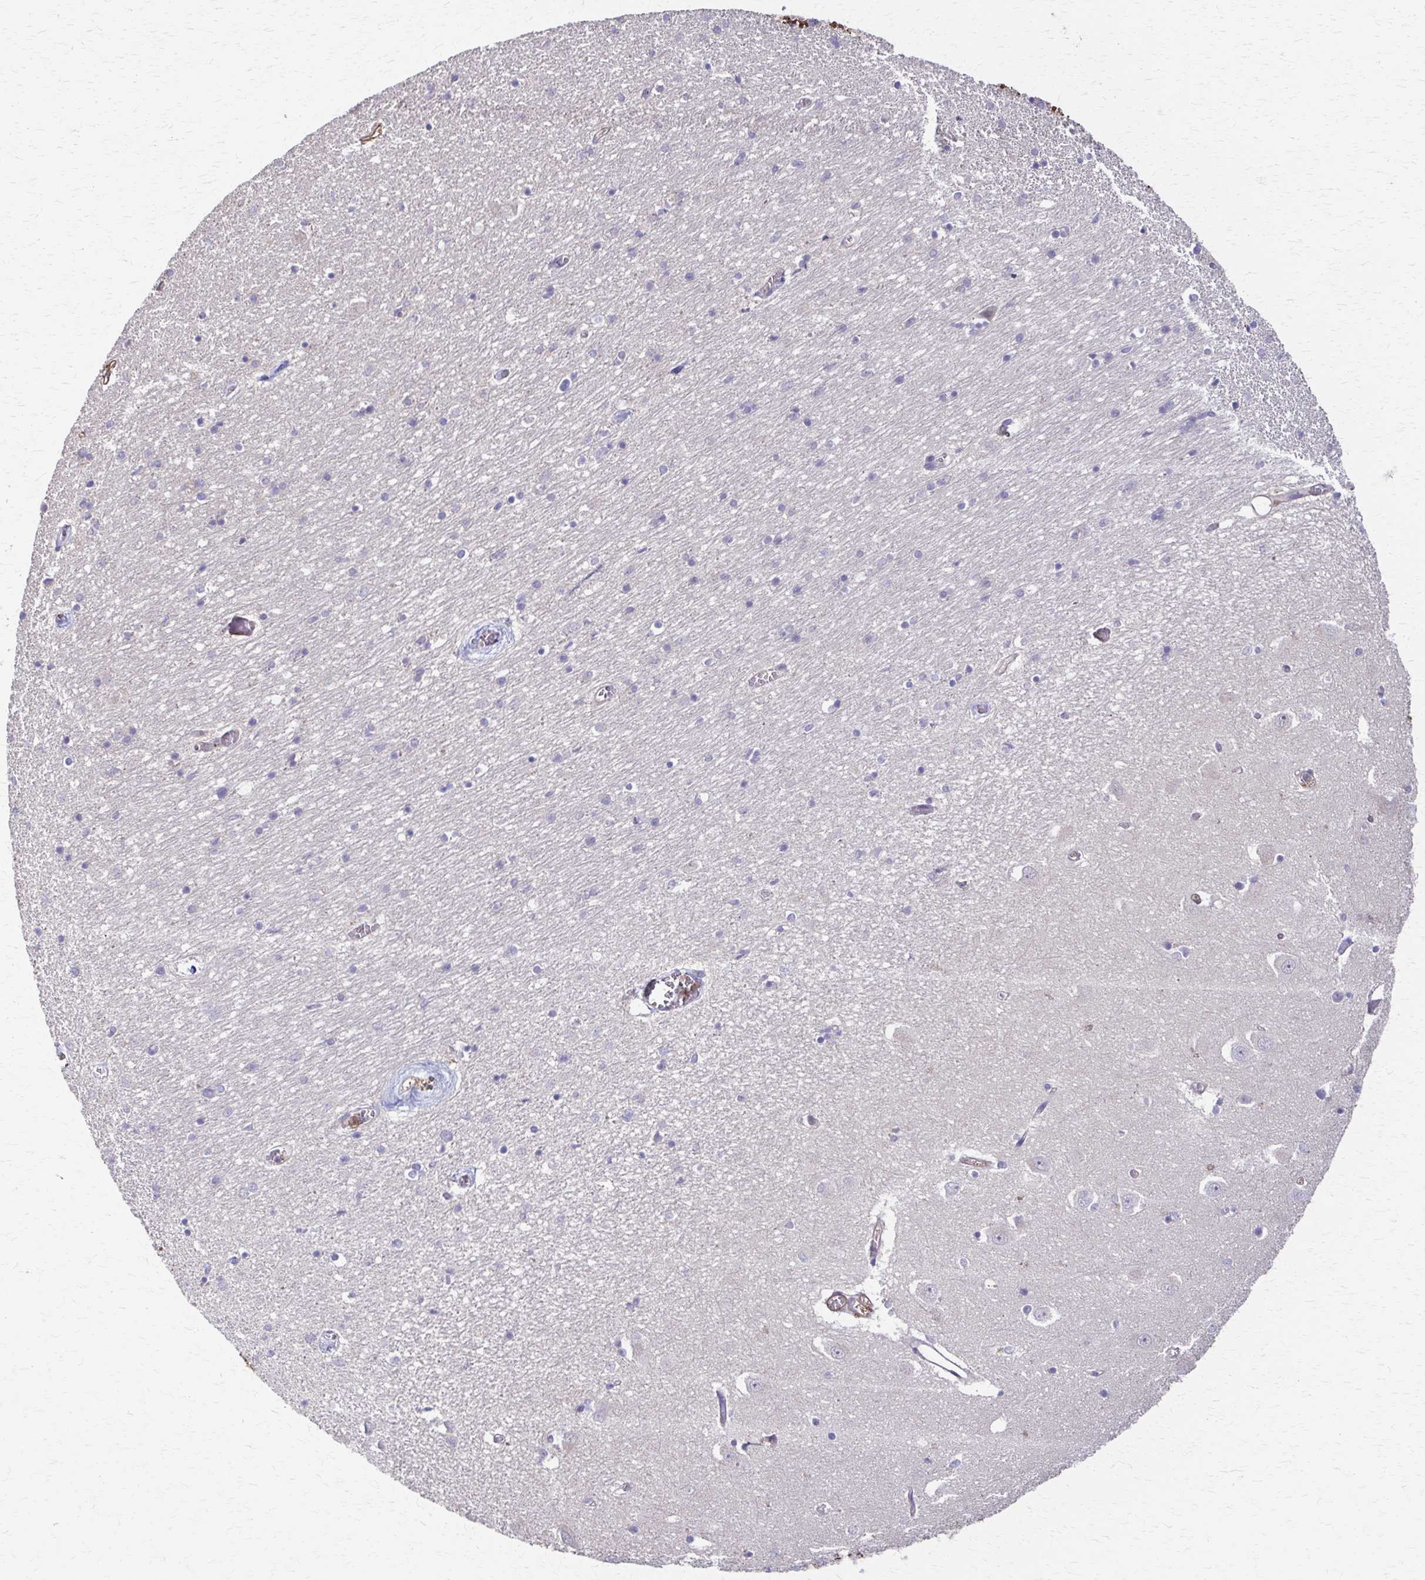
{"staining": {"intensity": "negative", "quantity": "none", "location": "none"}, "tissue": "caudate", "cell_type": "Glial cells", "image_type": "normal", "snomed": [{"axis": "morphology", "description": "Normal tissue, NOS"}, {"axis": "topography", "description": "Lateral ventricle wall"}, {"axis": "topography", "description": "Hippocampus"}], "caption": "A photomicrograph of human caudate is negative for staining in glial cells. Brightfield microscopy of IHC stained with DAB (brown) and hematoxylin (blue), captured at high magnification.", "gene": "DSP", "patient": {"sex": "female", "age": 63}}